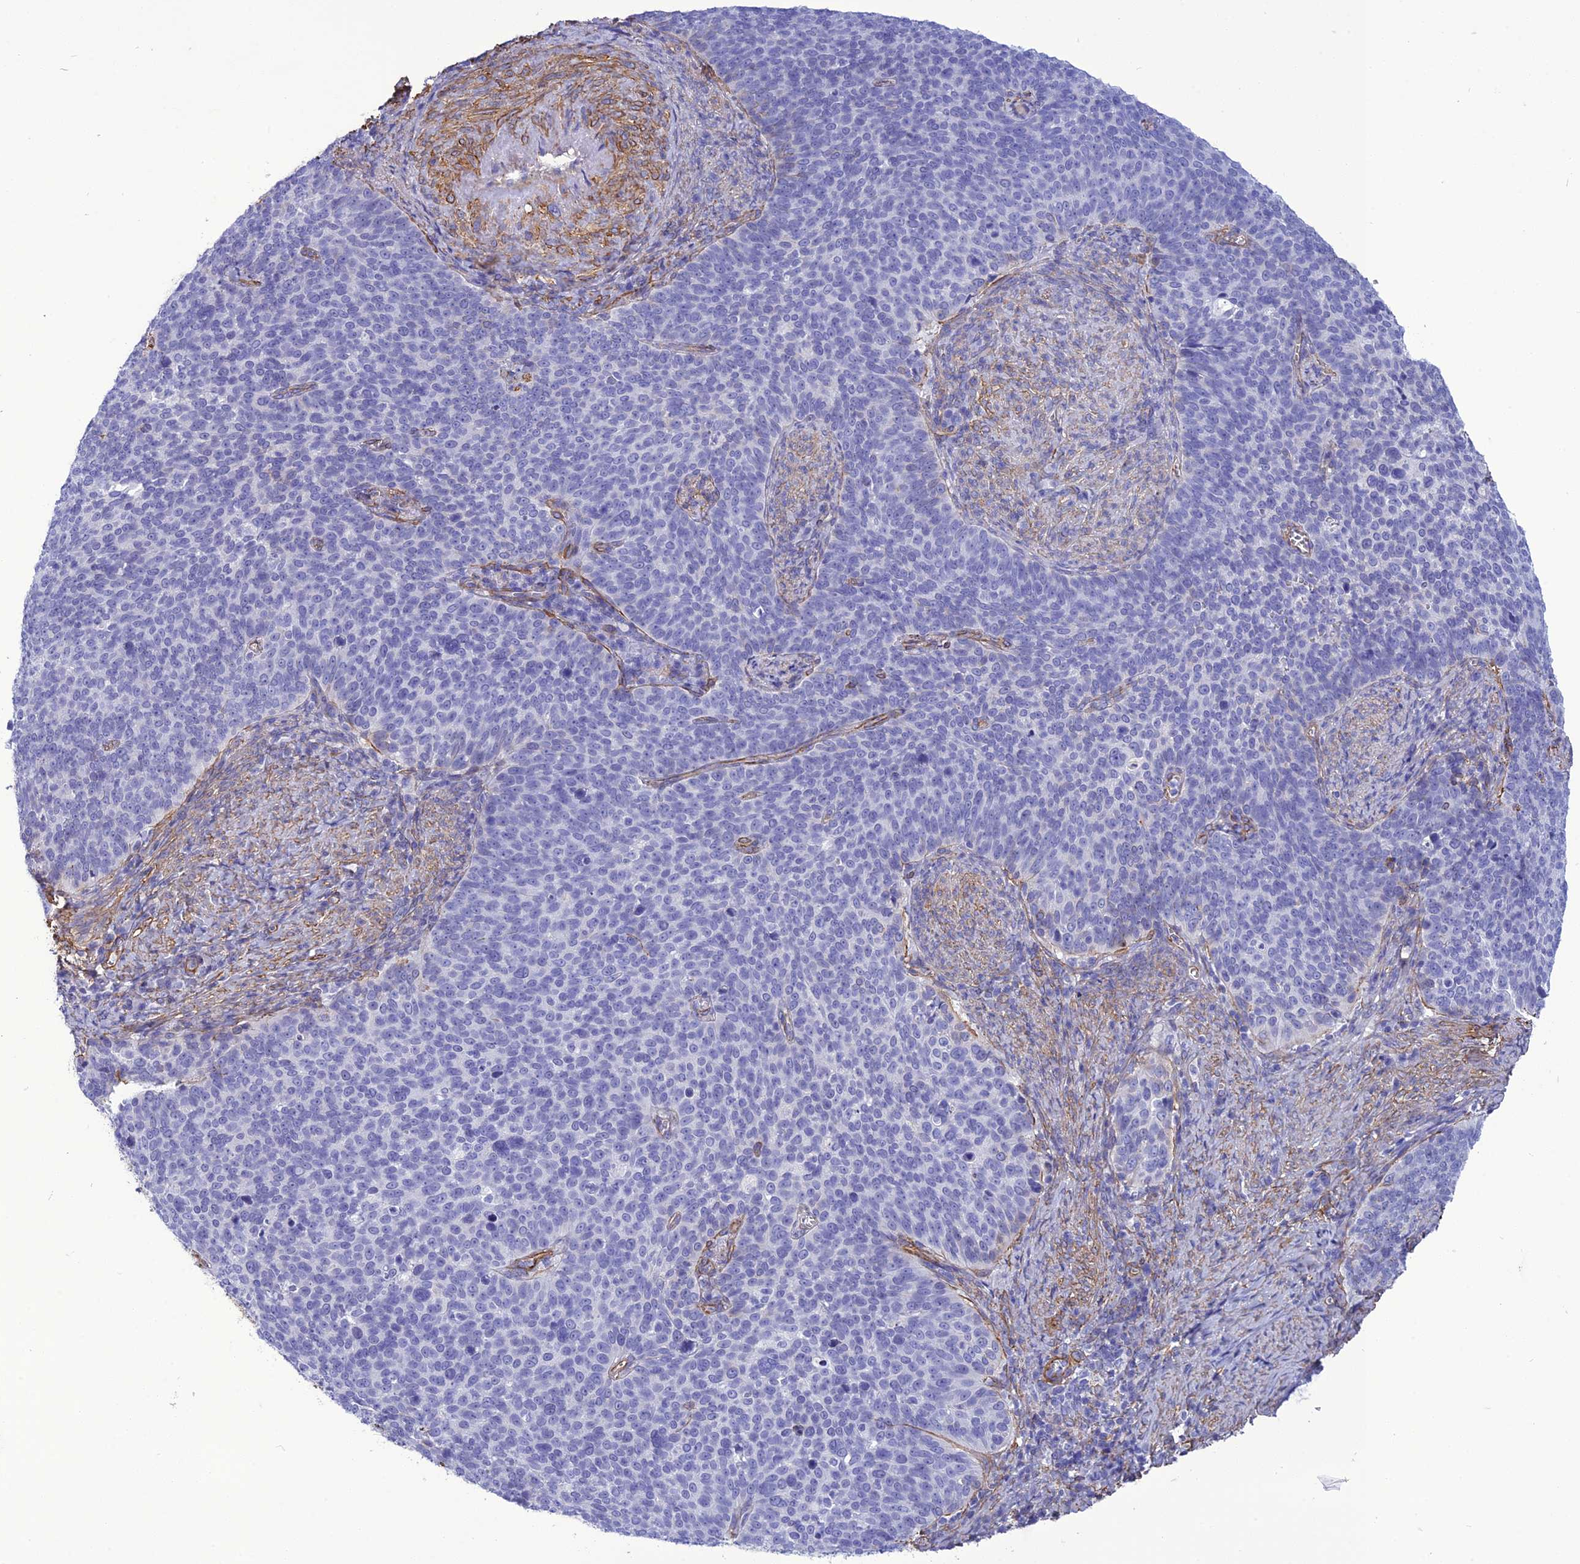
{"staining": {"intensity": "negative", "quantity": "none", "location": "none"}, "tissue": "cervical cancer", "cell_type": "Tumor cells", "image_type": "cancer", "snomed": [{"axis": "morphology", "description": "Normal tissue, NOS"}, {"axis": "morphology", "description": "Squamous cell carcinoma, NOS"}, {"axis": "topography", "description": "Cervix"}], "caption": "An IHC histopathology image of squamous cell carcinoma (cervical) is shown. There is no staining in tumor cells of squamous cell carcinoma (cervical). (DAB immunohistochemistry (IHC) with hematoxylin counter stain).", "gene": "NKD1", "patient": {"sex": "female", "age": 39}}